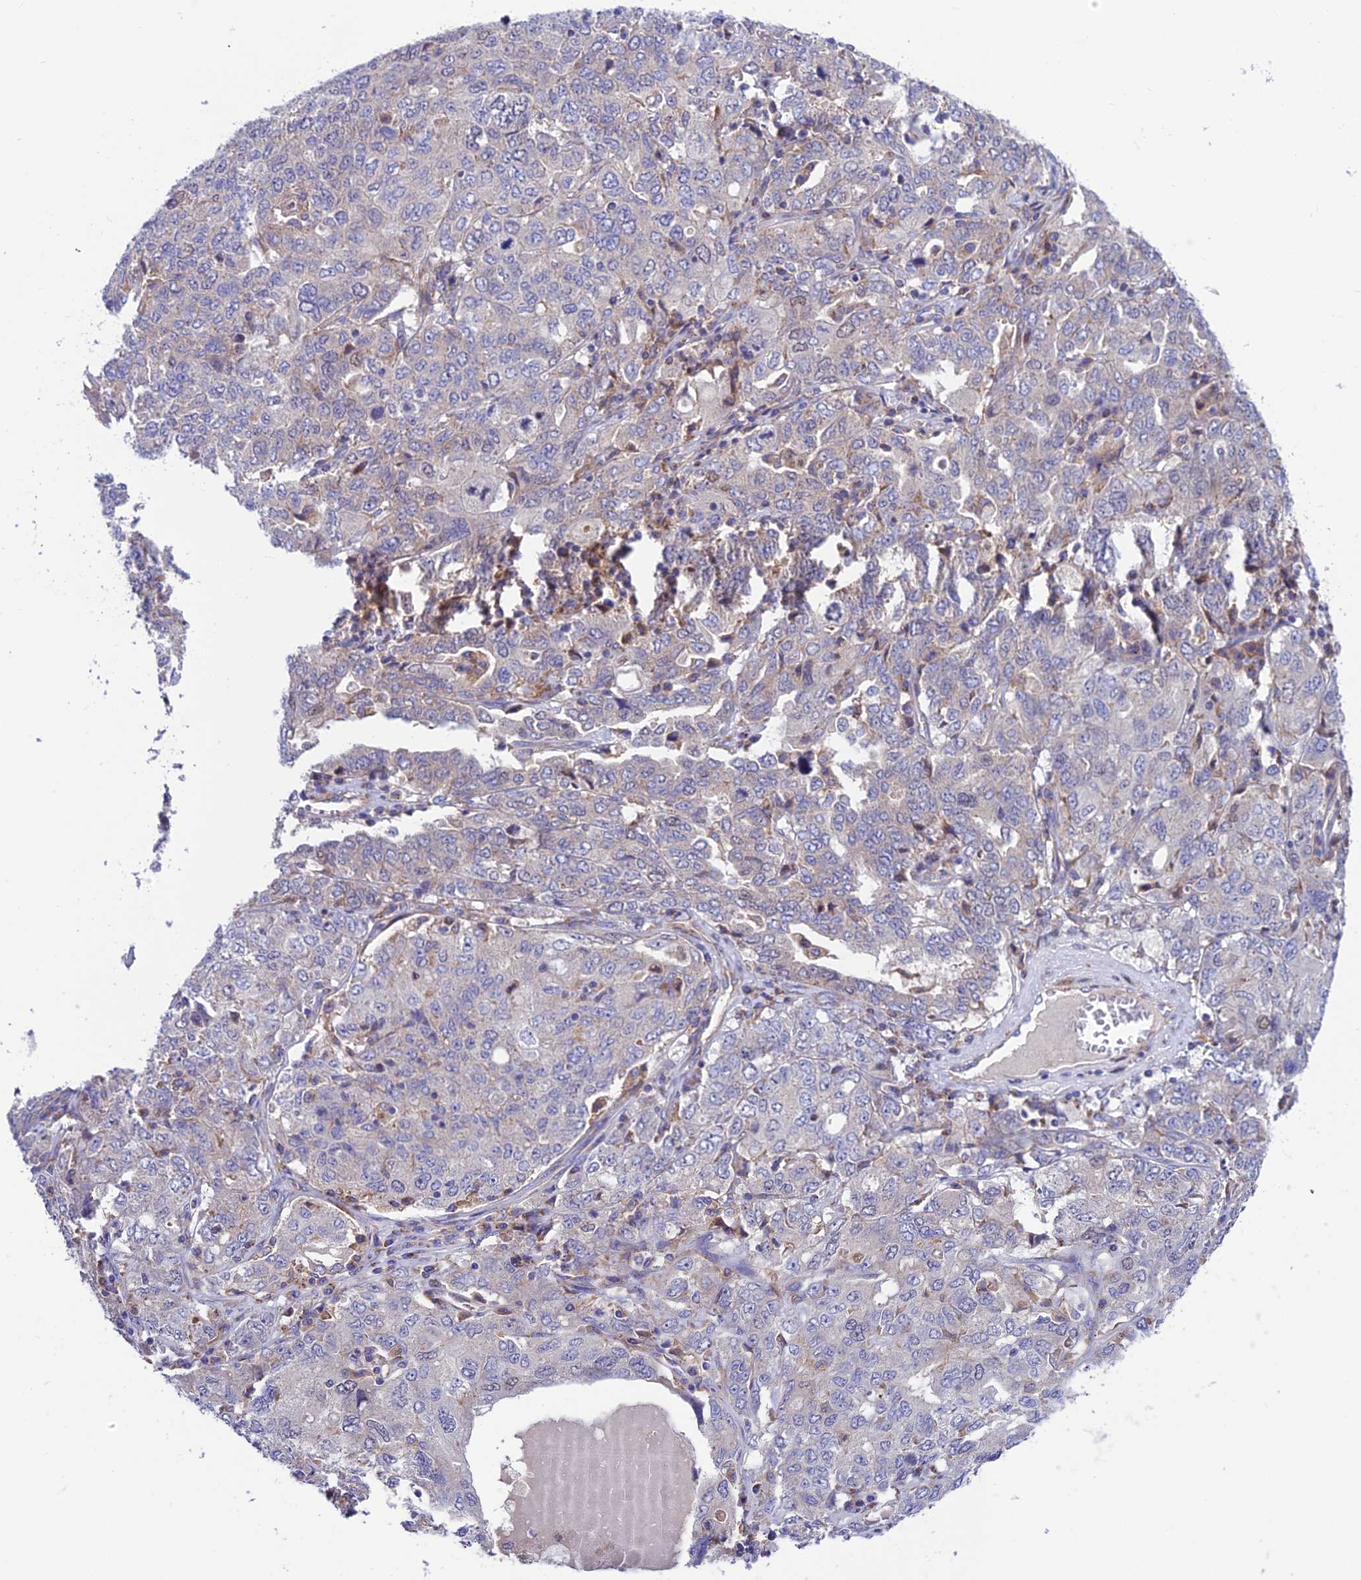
{"staining": {"intensity": "negative", "quantity": "none", "location": "none"}, "tissue": "ovarian cancer", "cell_type": "Tumor cells", "image_type": "cancer", "snomed": [{"axis": "morphology", "description": "Carcinoma, endometroid"}, {"axis": "topography", "description": "Ovary"}], "caption": "Human endometroid carcinoma (ovarian) stained for a protein using immunohistochemistry (IHC) shows no positivity in tumor cells.", "gene": "VPS16", "patient": {"sex": "female", "age": 62}}